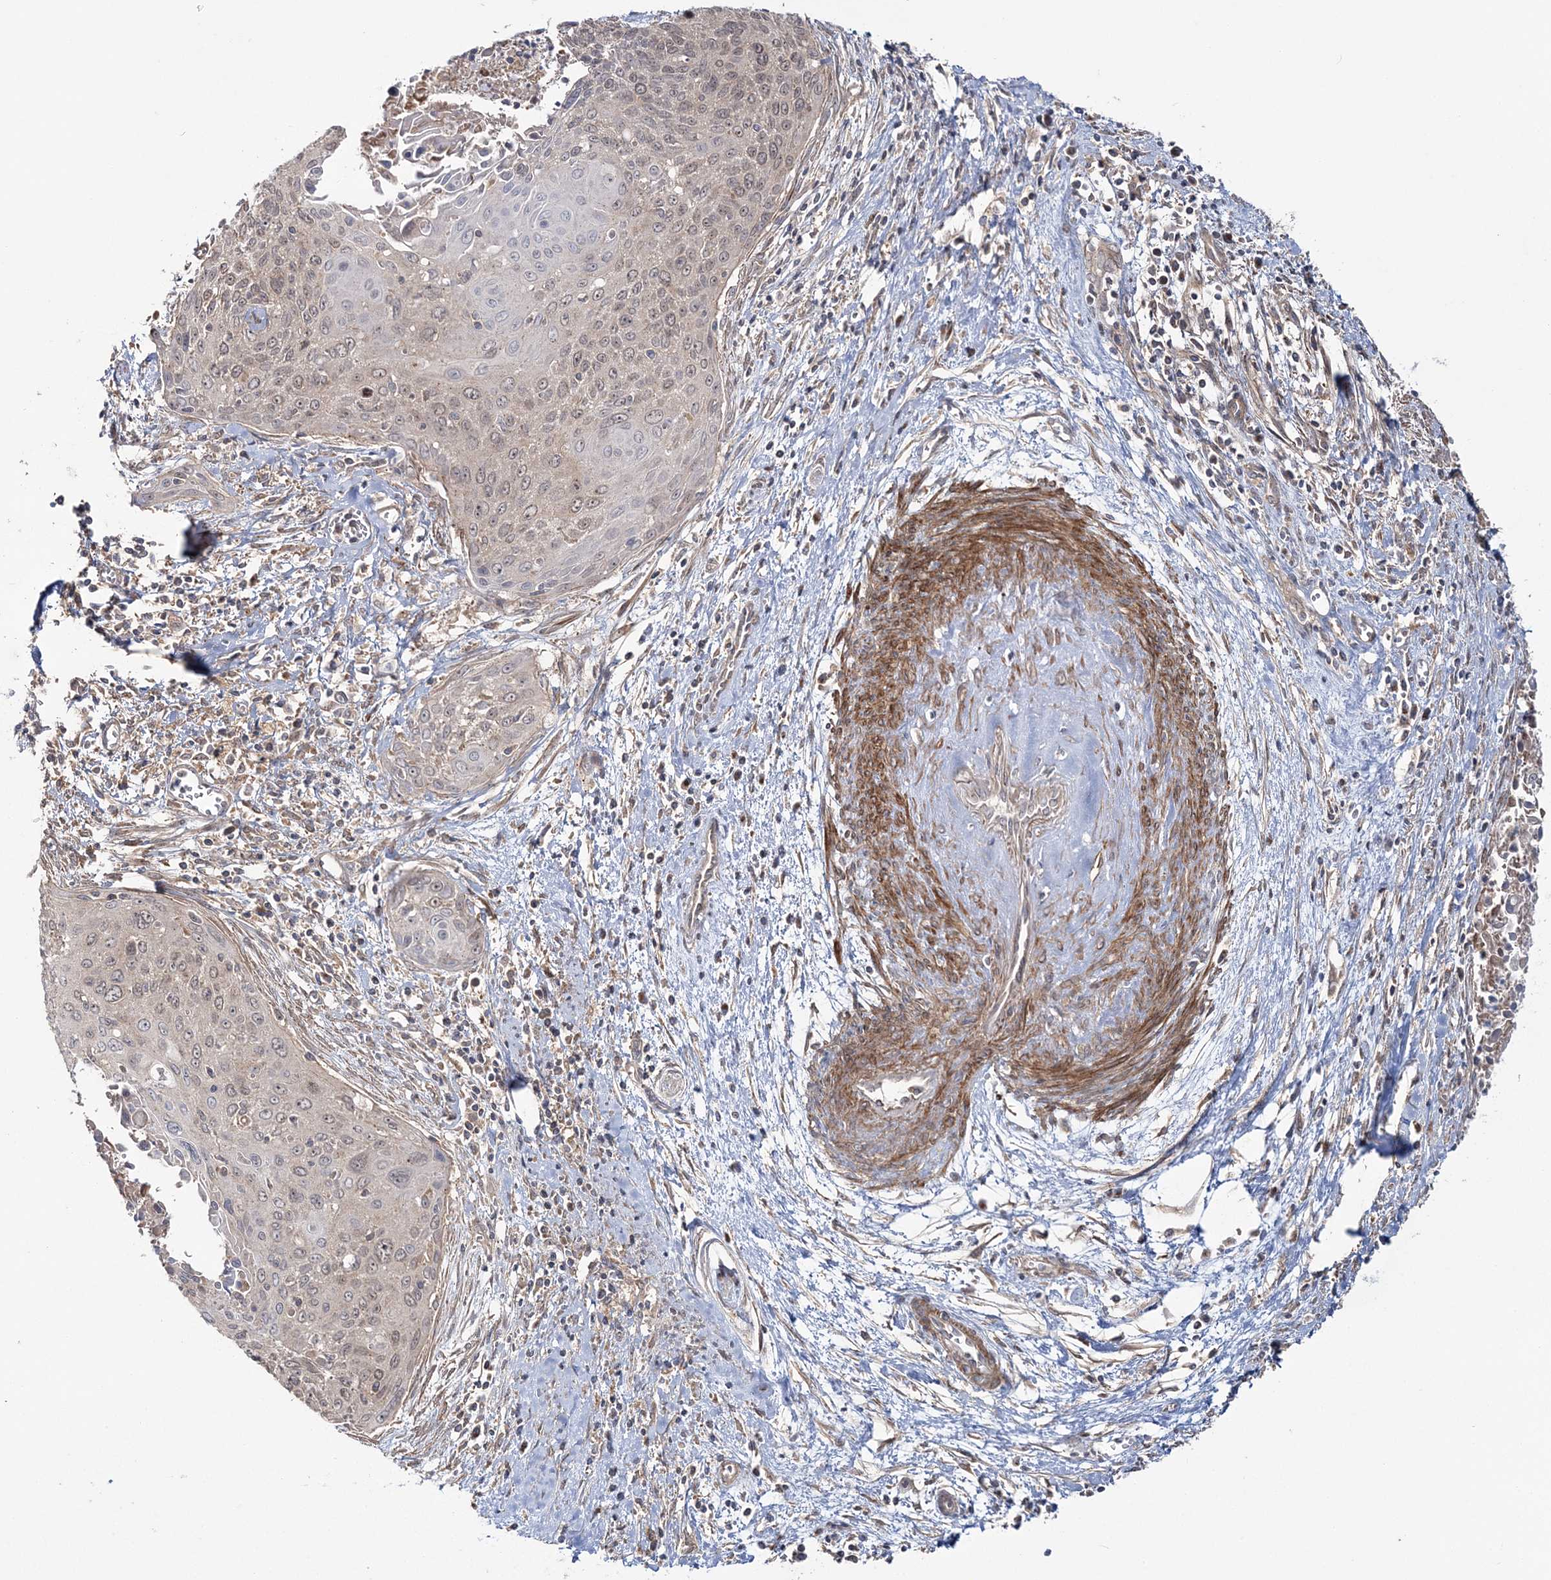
{"staining": {"intensity": "weak", "quantity": "25%-75%", "location": "cytoplasmic/membranous,nuclear"}, "tissue": "cervical cancer", "cell_type": "Tumor cells", "image_type": "cancer", "snomed": [{"axis": "morphology", "description": "Squamous cell carcinoma, NOS"}, {"axis": "topography", "description": "Cervix"}], "caption": "Cervical squamous cell carcinoma stained with DAB (3,3'-diaminobenzidine) immunohistochemistry shows low levels of weak cytoplasmic/membranous and nuclear expression in approximately 25%-75% of tumor cells.", "gene": "MOCS2", "patient": {"sex": "female", "age": 55}}